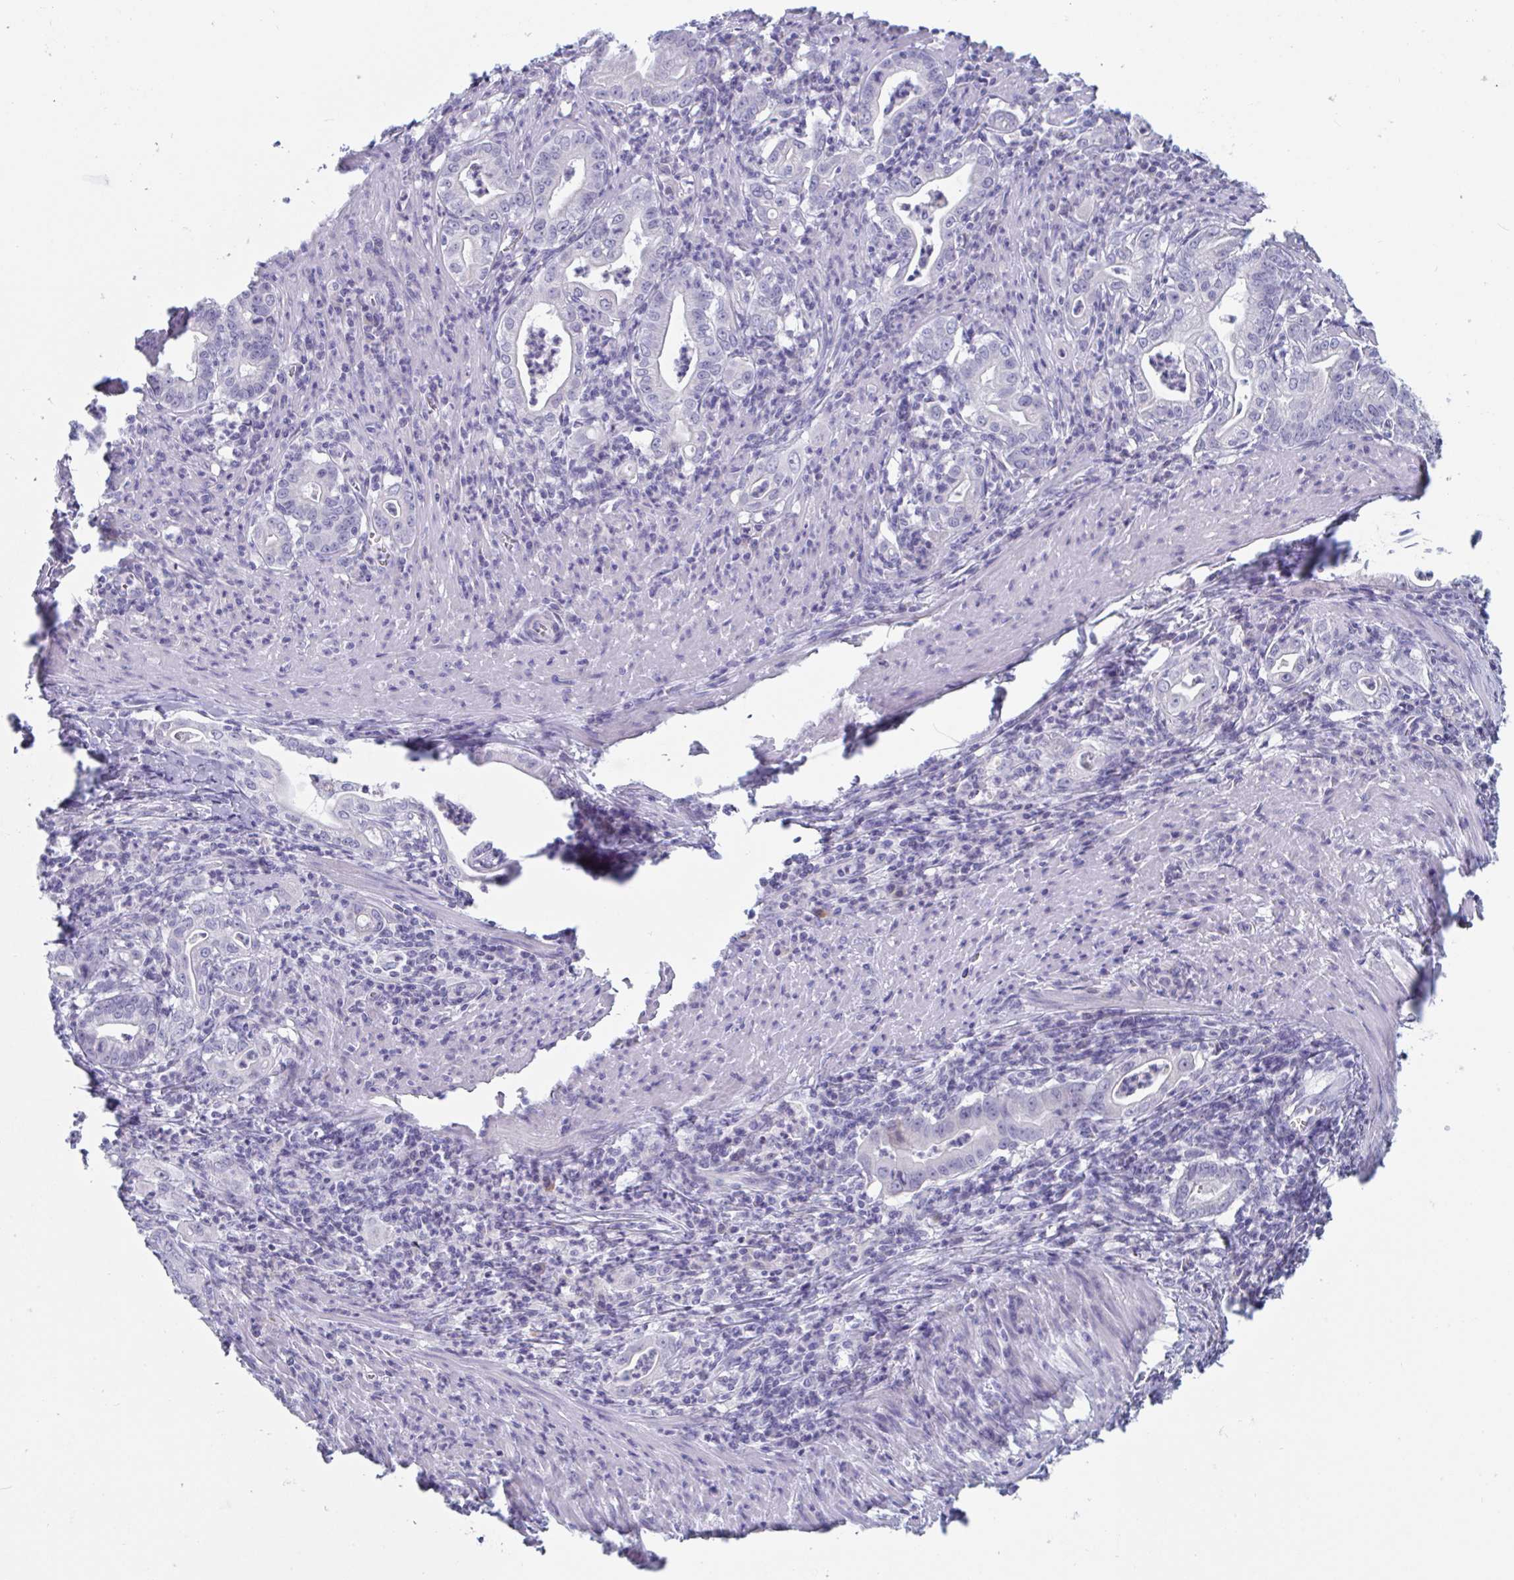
{"staining": {"intensity": "negative", "quantity": "none", "location": "none"}, "tissue": "stomach cancer", "cell_type": "Tumor cells", "image_type": "cancer", "snomed": [{"axis": "morphology", "description": "Adenocarcinoma, NOS"}, {"axis": "topography", "description": "Stomach, upper"}], "caption": "The image exhibits no staining of tumor cells in stomach cancer (adenocarcinoma).", "gene": "DPEP3", "patient": {"sex": "female", "age": 79}}